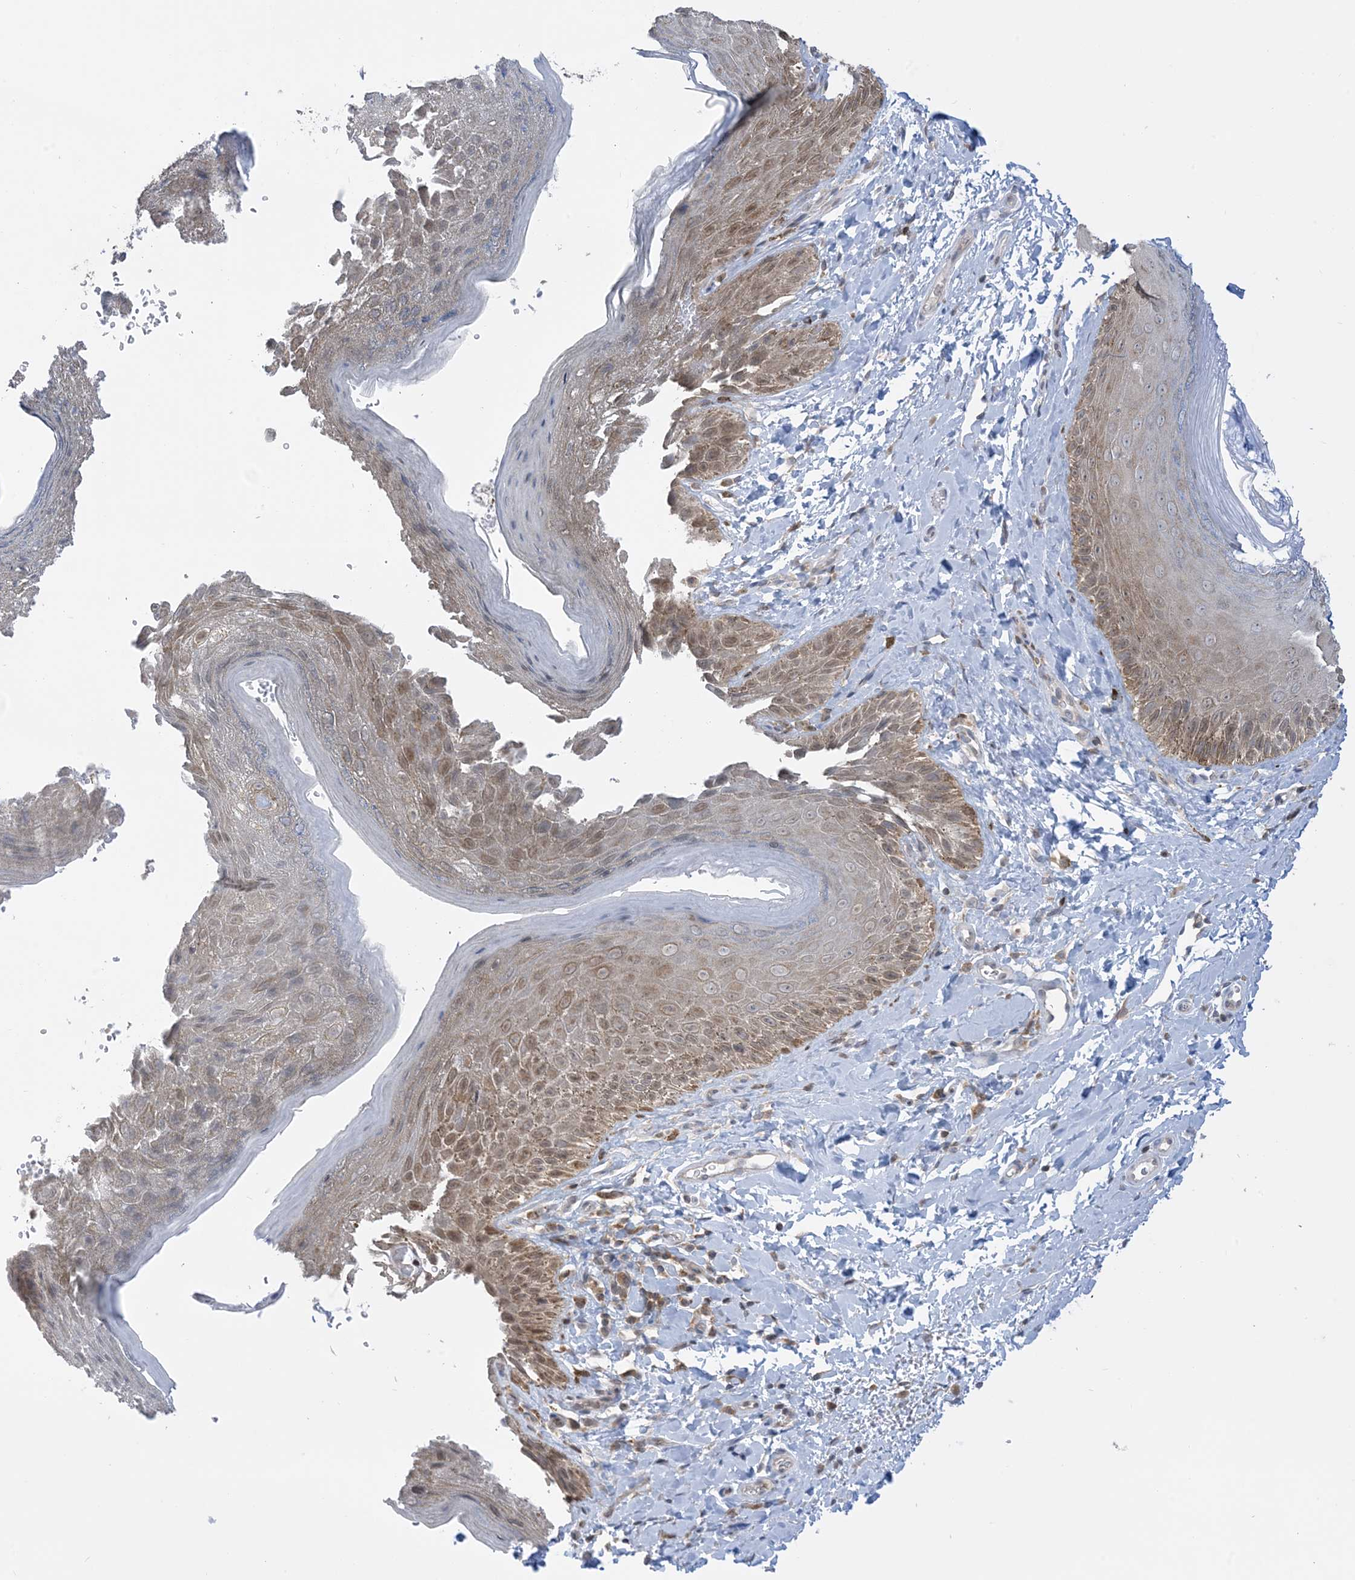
{"staining": {"intensity": "moderate", "quantity": ">75%", "location": "cytoplasmic/membranous,nuclear"}, "tissue": "skin", "cell_type": "Epidermal cells", "image_type": "normal", "snomed": [{"axis": "morphology", "description": "Normal tissue, NOS"}, {"axis": "topography", "description": "Anal"}], "caption": "Immunohistochemistry (IHC) (DAB) staining of unremarkable skin exhibits moderate cytoplasmic/membranous,nuclear protein expression in about >75% of epidermal cells. The staining is performed using DAB brown chromogen to label protein expression. The nuclei are counter-stained blue using hematoxylin.", "gene": "CASP4", "patient": {"sex": "male", "age": 44}}